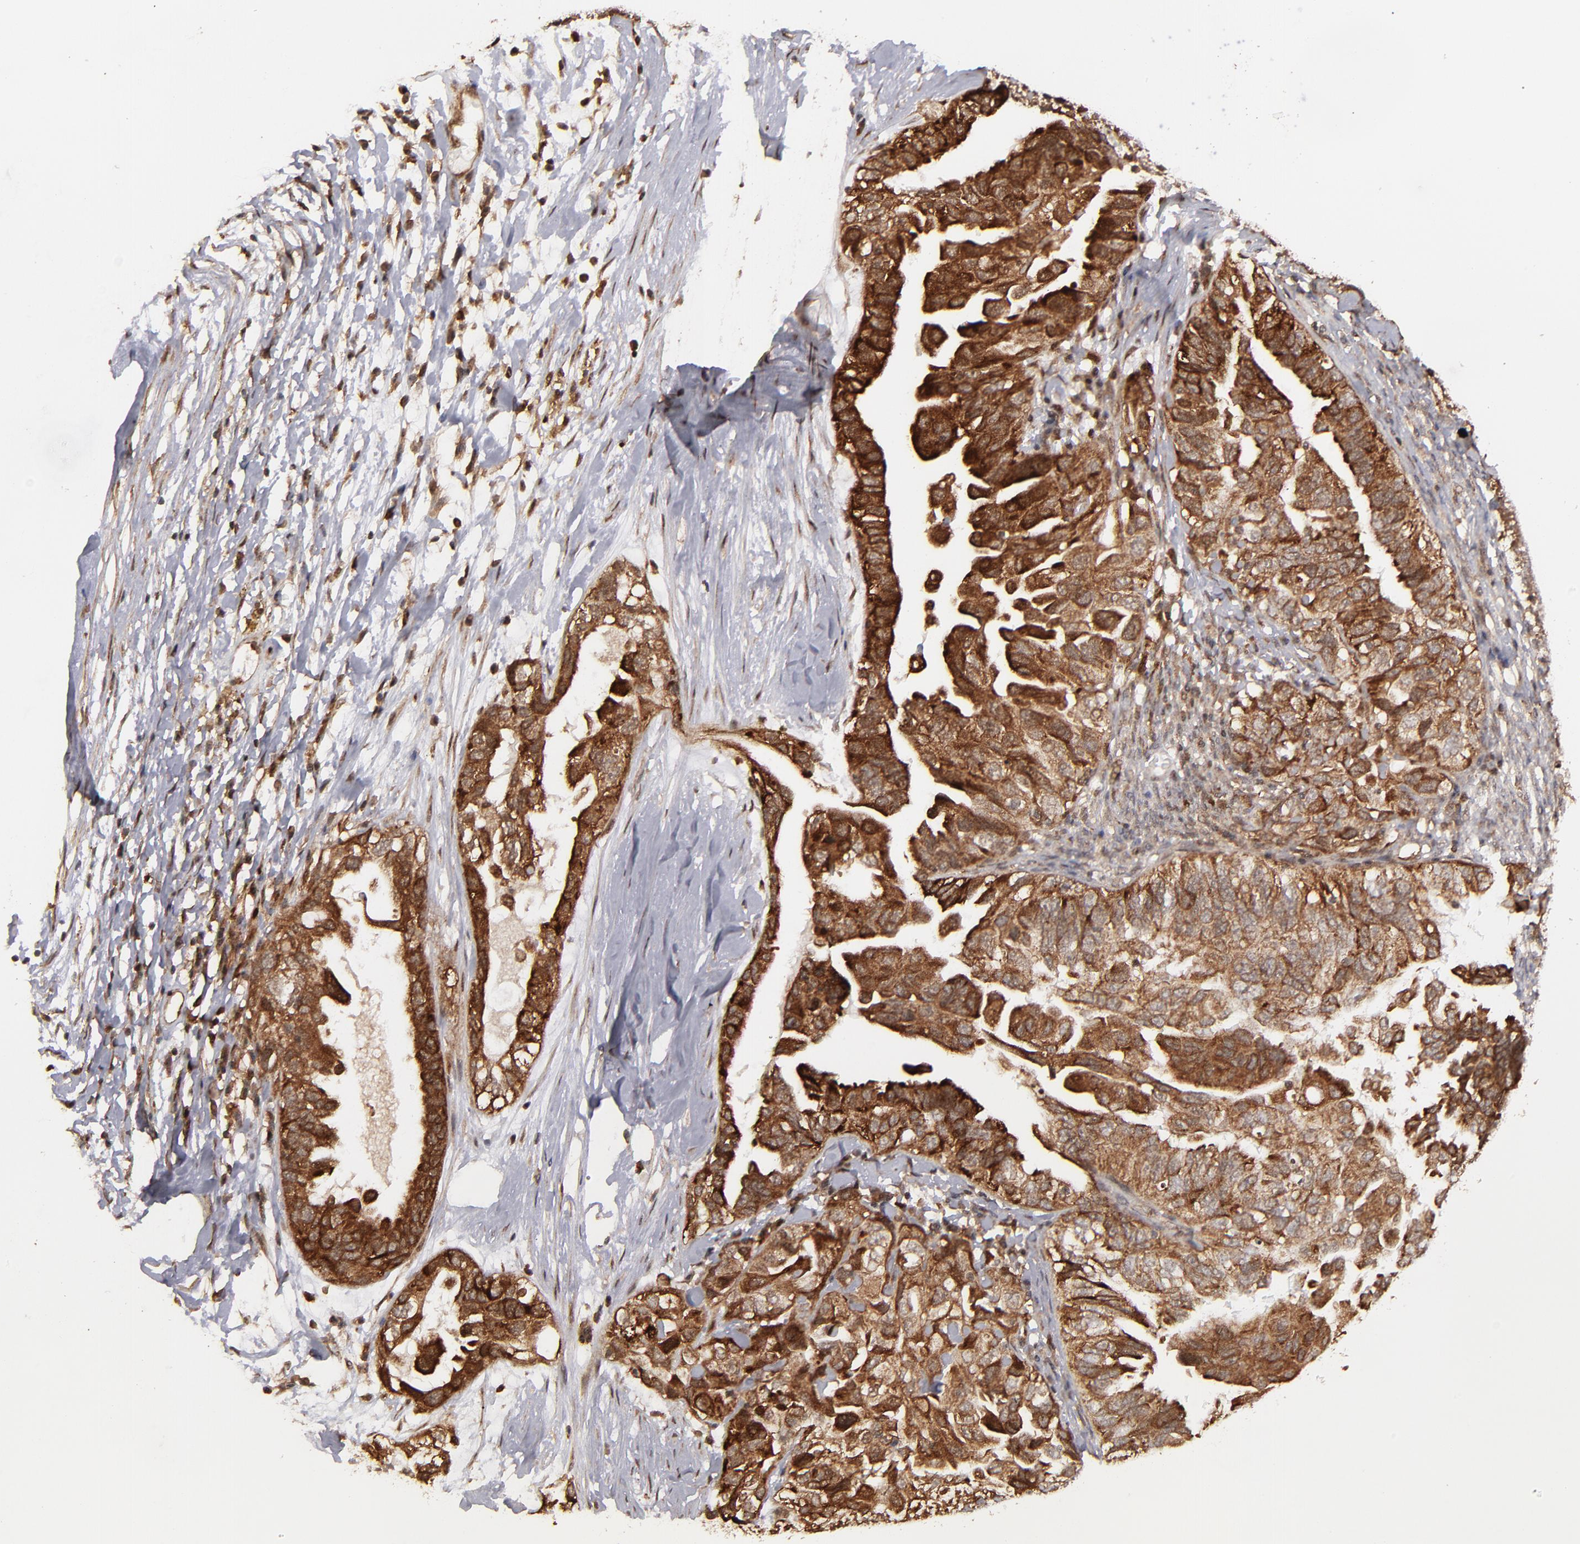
{"staining": {"intensity": "strong", "quantity": ">75%", "location": "cytoplasmic/membranous,nuclear"}, "tissue": "ovarian cancer", "cell_type": "Tumor cells", "image_type": "cancer", "snomed": [{"axis": "morphology", "description": "Cystadenocarcinoma, serous, NOS"}, {"axis": "topography", "description": "Ovary"}], "caption": "Immunohistochemical staining of human ovarian cancer demonstrates high levels of strong cytoplasmic/membranous and nuclear positivity in approximately >75% of tumor cells. (Brightfield microscopy of DAB IHC at high magnification).", "gene": "RGS6", "patient": {"sex": "female", "age": 82}}